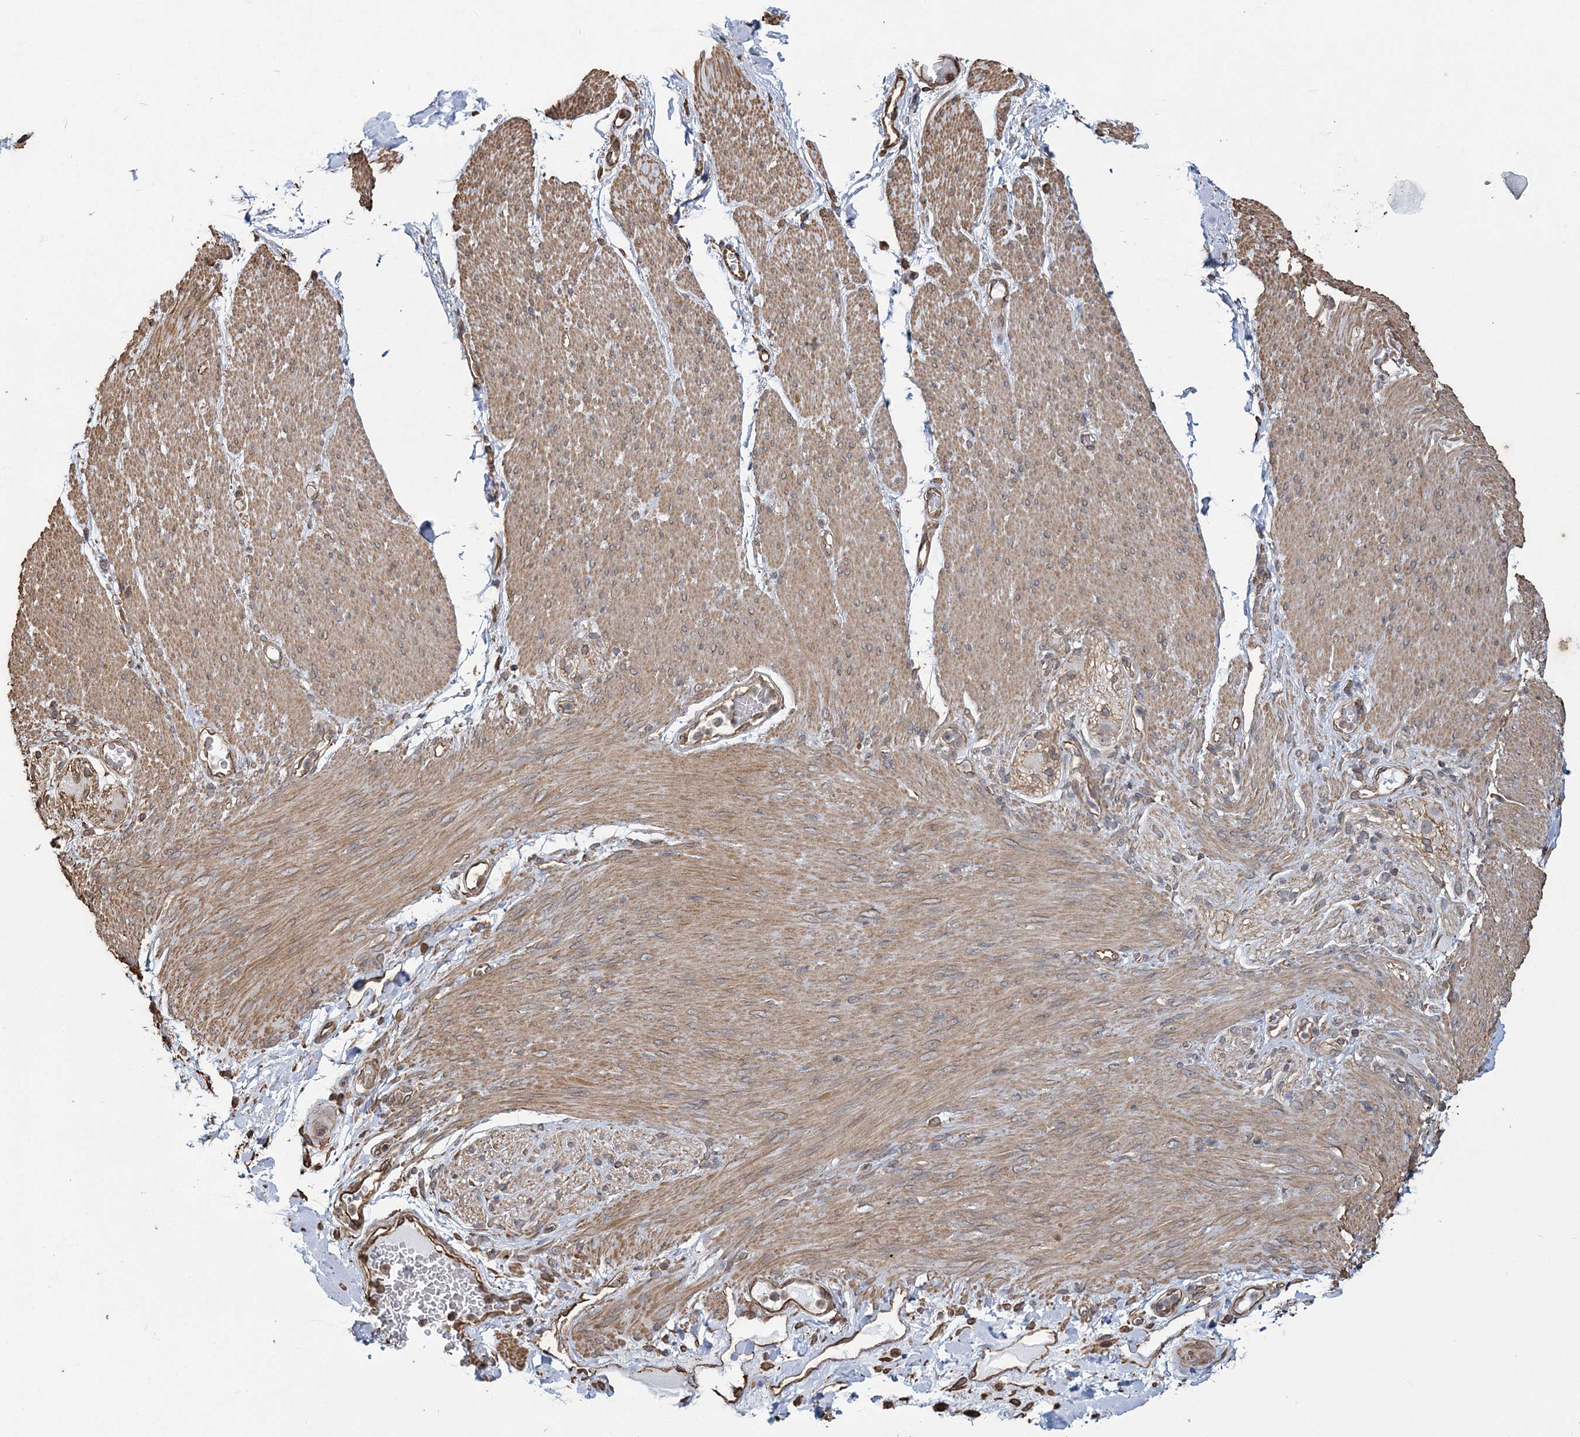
{"staining": {"intensity": "moderate", "quantity": ">75%", "location": "cytoplasmic/membranous,nuclear"}, "tissue": "adipose tissue", "cell_type": "Adipocytes", "image_type": "normal", "snomed": [{"axis": "morphology", "description": "Normal tissue, NOS"}, {"axis": "topography", "description": "Colon"}, {"axis": "topography", "description": "Peripheral nerve tissue"}], "caption": "The immunohistochemical stain labels moderate cytoplasmic/membranous,nuclear expression in adipocytes of normal adipose tissue. Using DAB (3,3'-diaminobenzidine) (brown) and hematoxylin (blue) stains, captured at high magnification using brightfield microscopy.", "gene": "ATP11B", "patient": {"sex": "female", "age": 61}}